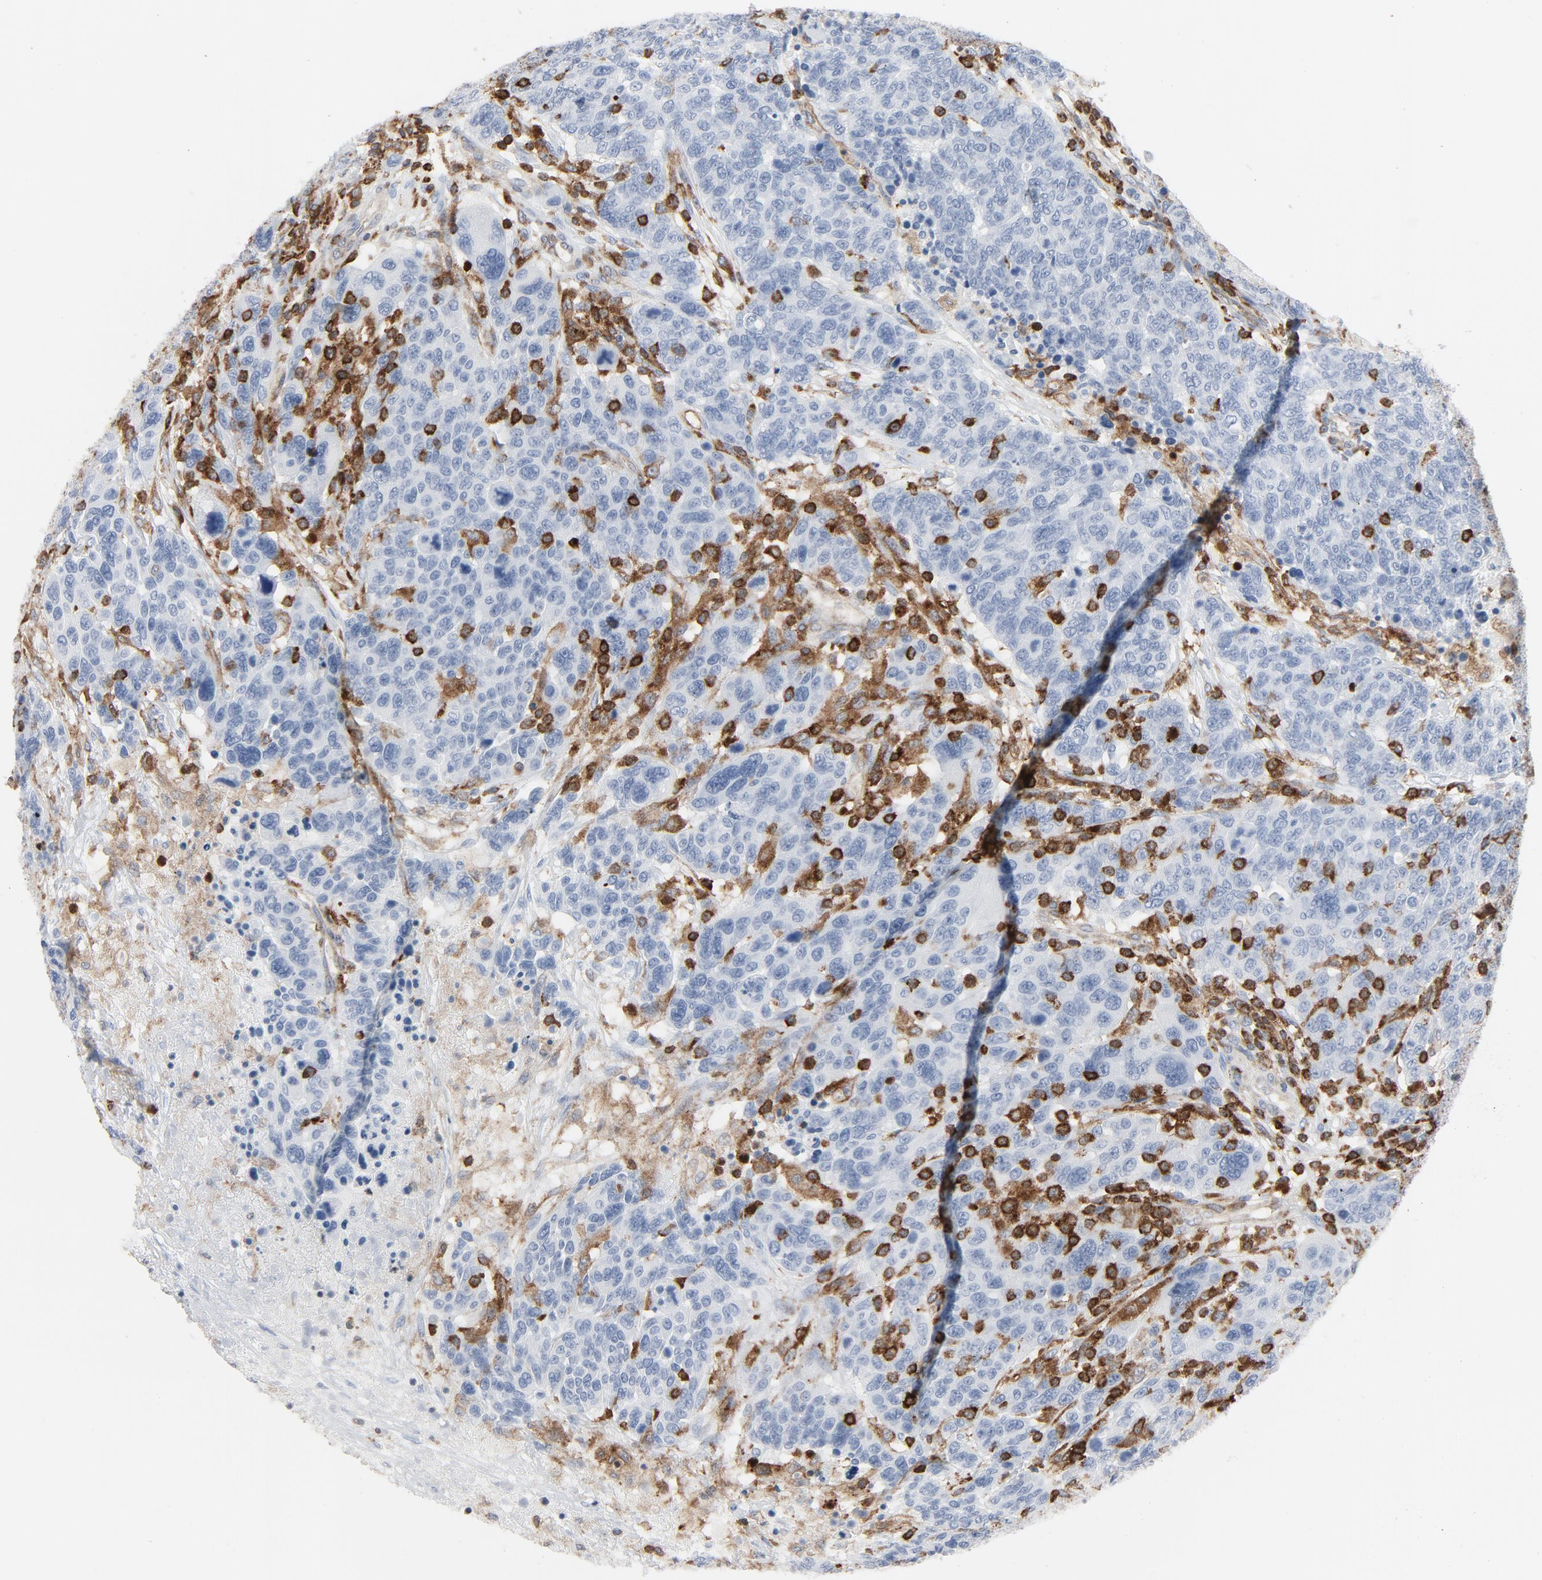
{"staining": {"intensity": "negative", "quantity": "none", "location": "none"}, "tissue": "breast cancer", "cell_type": "Tumor cells", "image_type": "cancer", "snomed": [{"axis": "morphology", "description": "Duct carcinoma"}, {"axis": "topography", "description": "Breast"}], "caption": "IHC photomicrograph of neoplastic tissue: invasive ductal carcinoma (breast) stained with DAB reveals no significant protein expression in tumor cells.", "gene": "LCP2", "patient": {"sex": "female", "age": 37}}